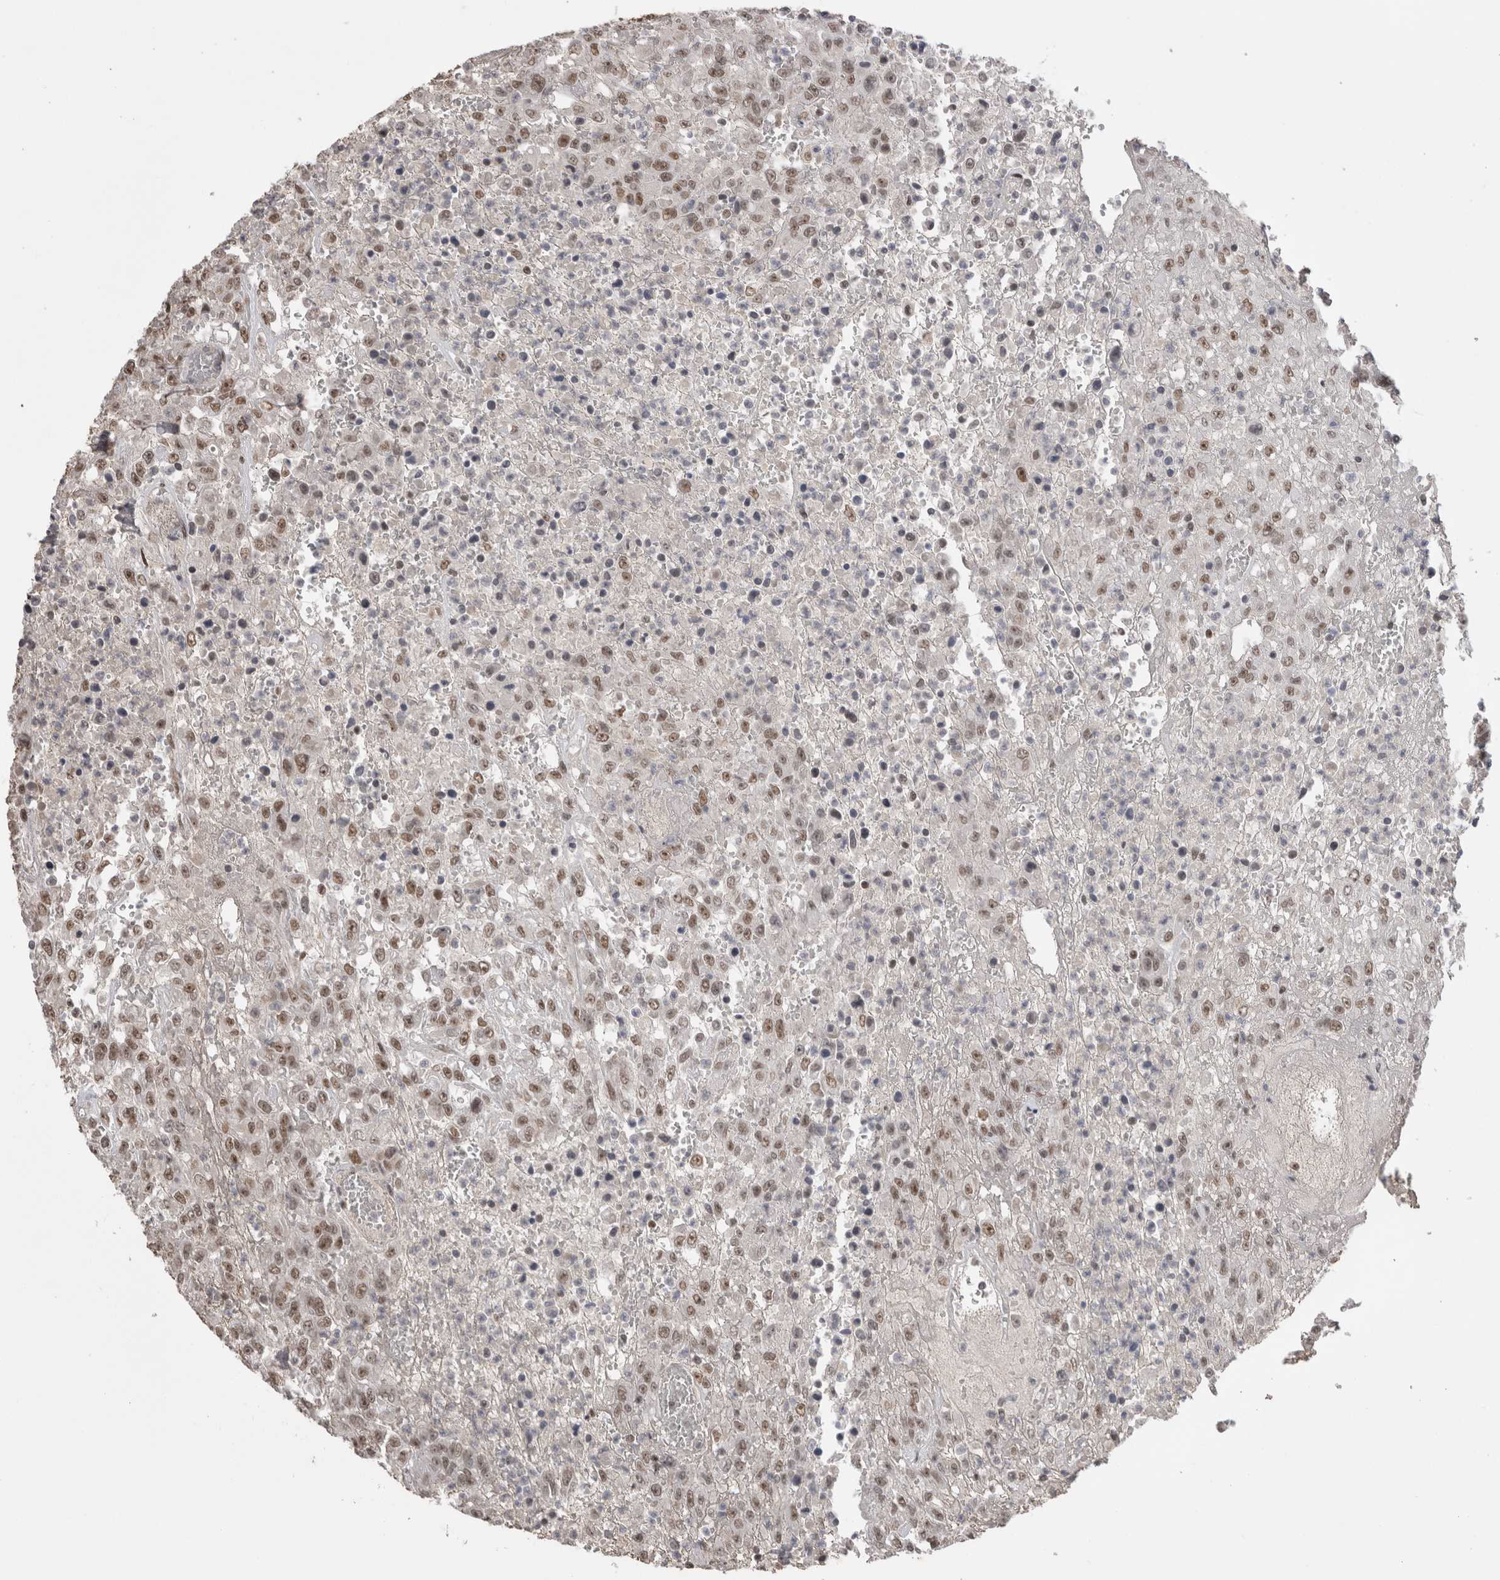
{"staining": {"intensity": "moderate", "quantity": ">75%", "location": "nuclear"}, "tissue": "urothelial cancer", "cell_type": "Tumor cells", "image_type": "cancer", "snomed": [{"axis": "morphology", "description": "Urothelial carcinoma, High grade"}, {"axis": "topography", "description": "Urinary bladder"}], "caption": "DAB immunohistochemical staining of human urothelial cancer shows moderate nuclear protein expression in approximately >75% of tumor cells.", "gene": "DAXX", "patient": {"sex": "male", "age": 46}}